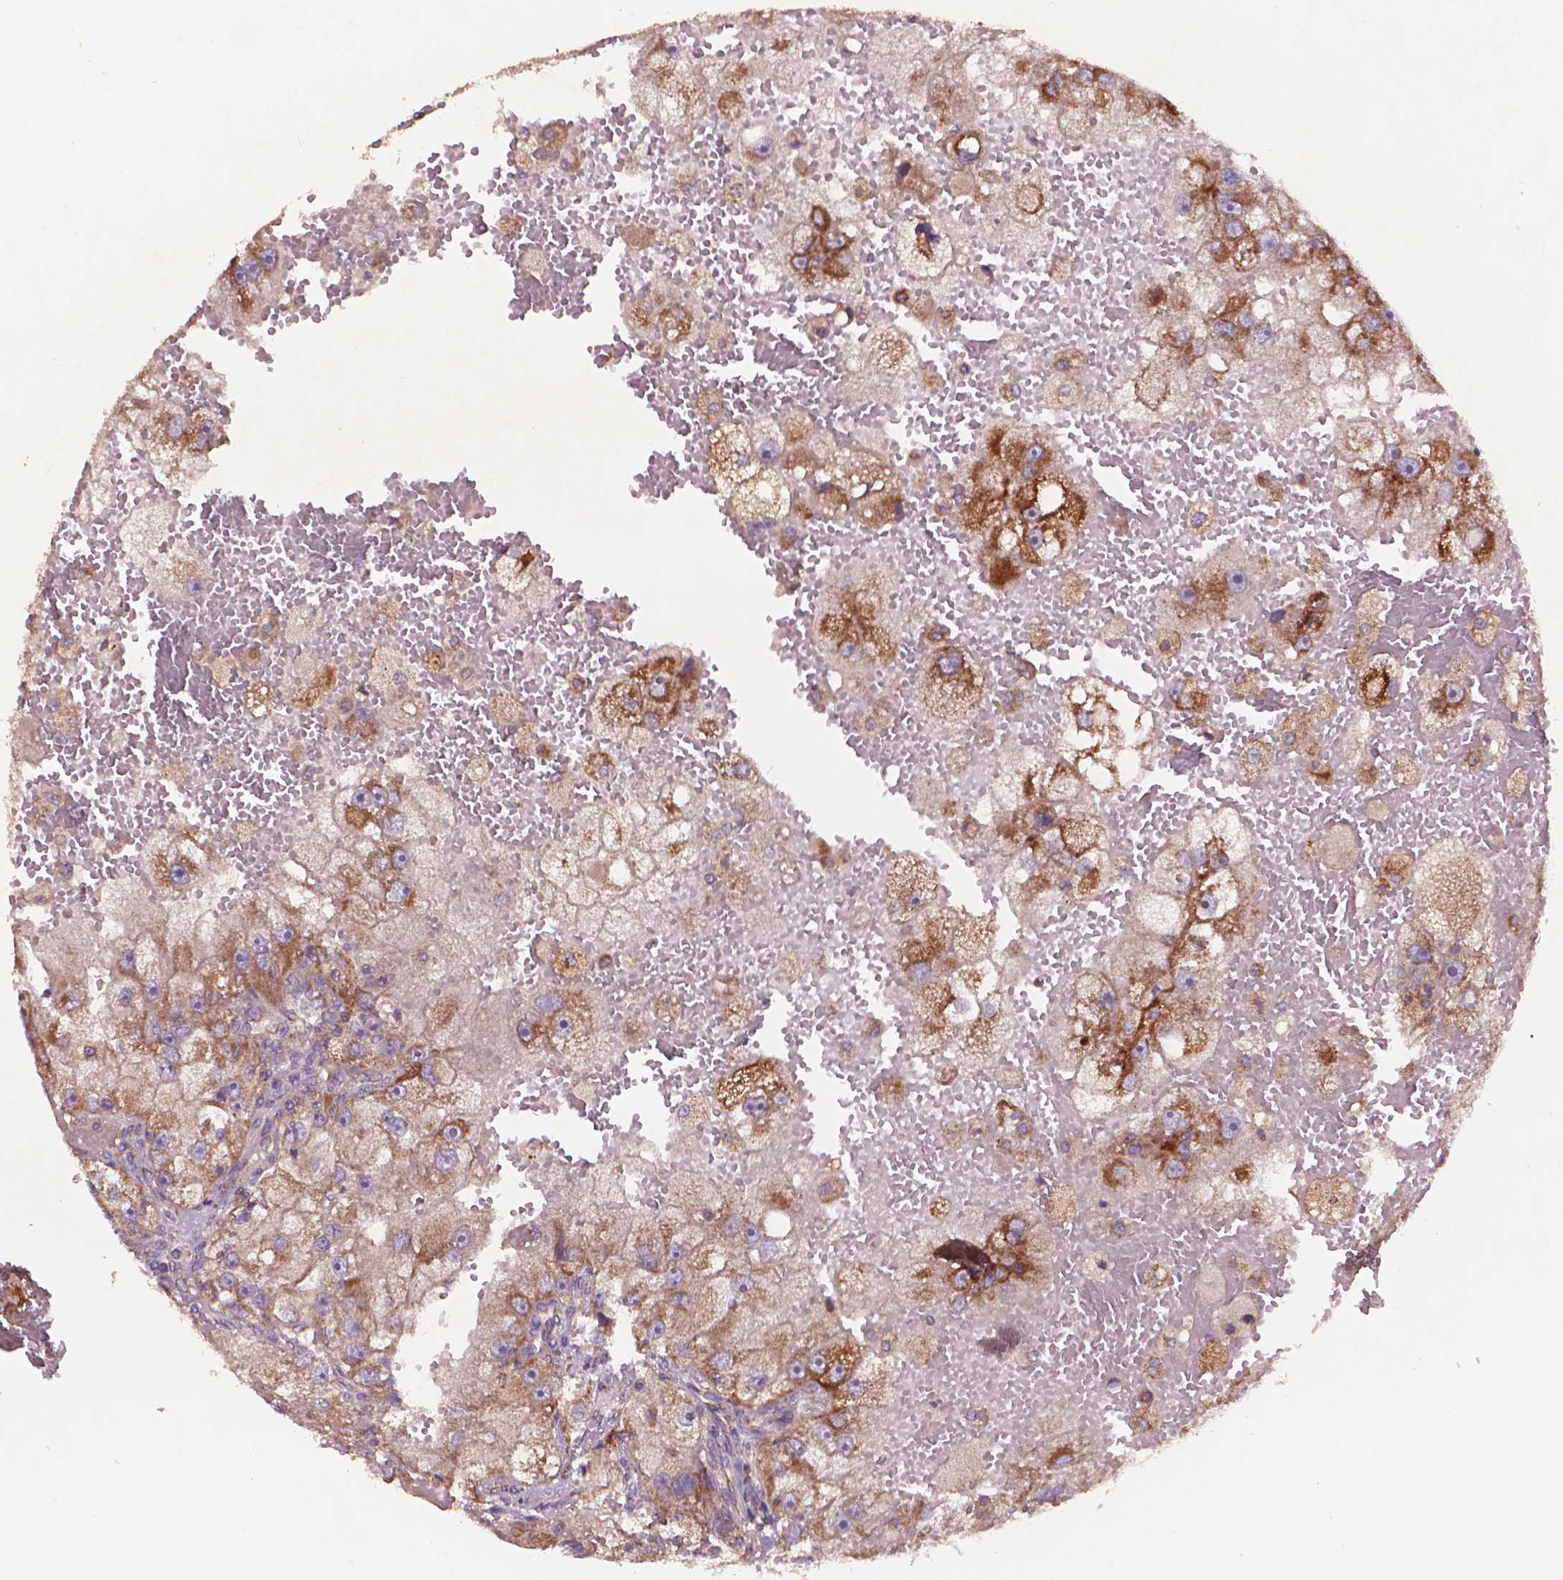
{"staining": {"intensity": "strong", "quantity": "<25%", "location": "cytoplasmic/membranous"}, "tissue": "renal cancer", "cell_type": "Tumor cells", "image_type": "cancer", "snomed": [{"axis": "morphology", "description": "Adenocarcinoma, NOS"}, {"axis": "topography", "description": "Kidney"}], "caption": "High-power microscopy captured an IHC image of renal cancer, revealing strong cytoplasmic/membranous expression in about <25% of tumor cells.", "gene": "NLRX1", "patient": {"sex": "male", "age": 63}}